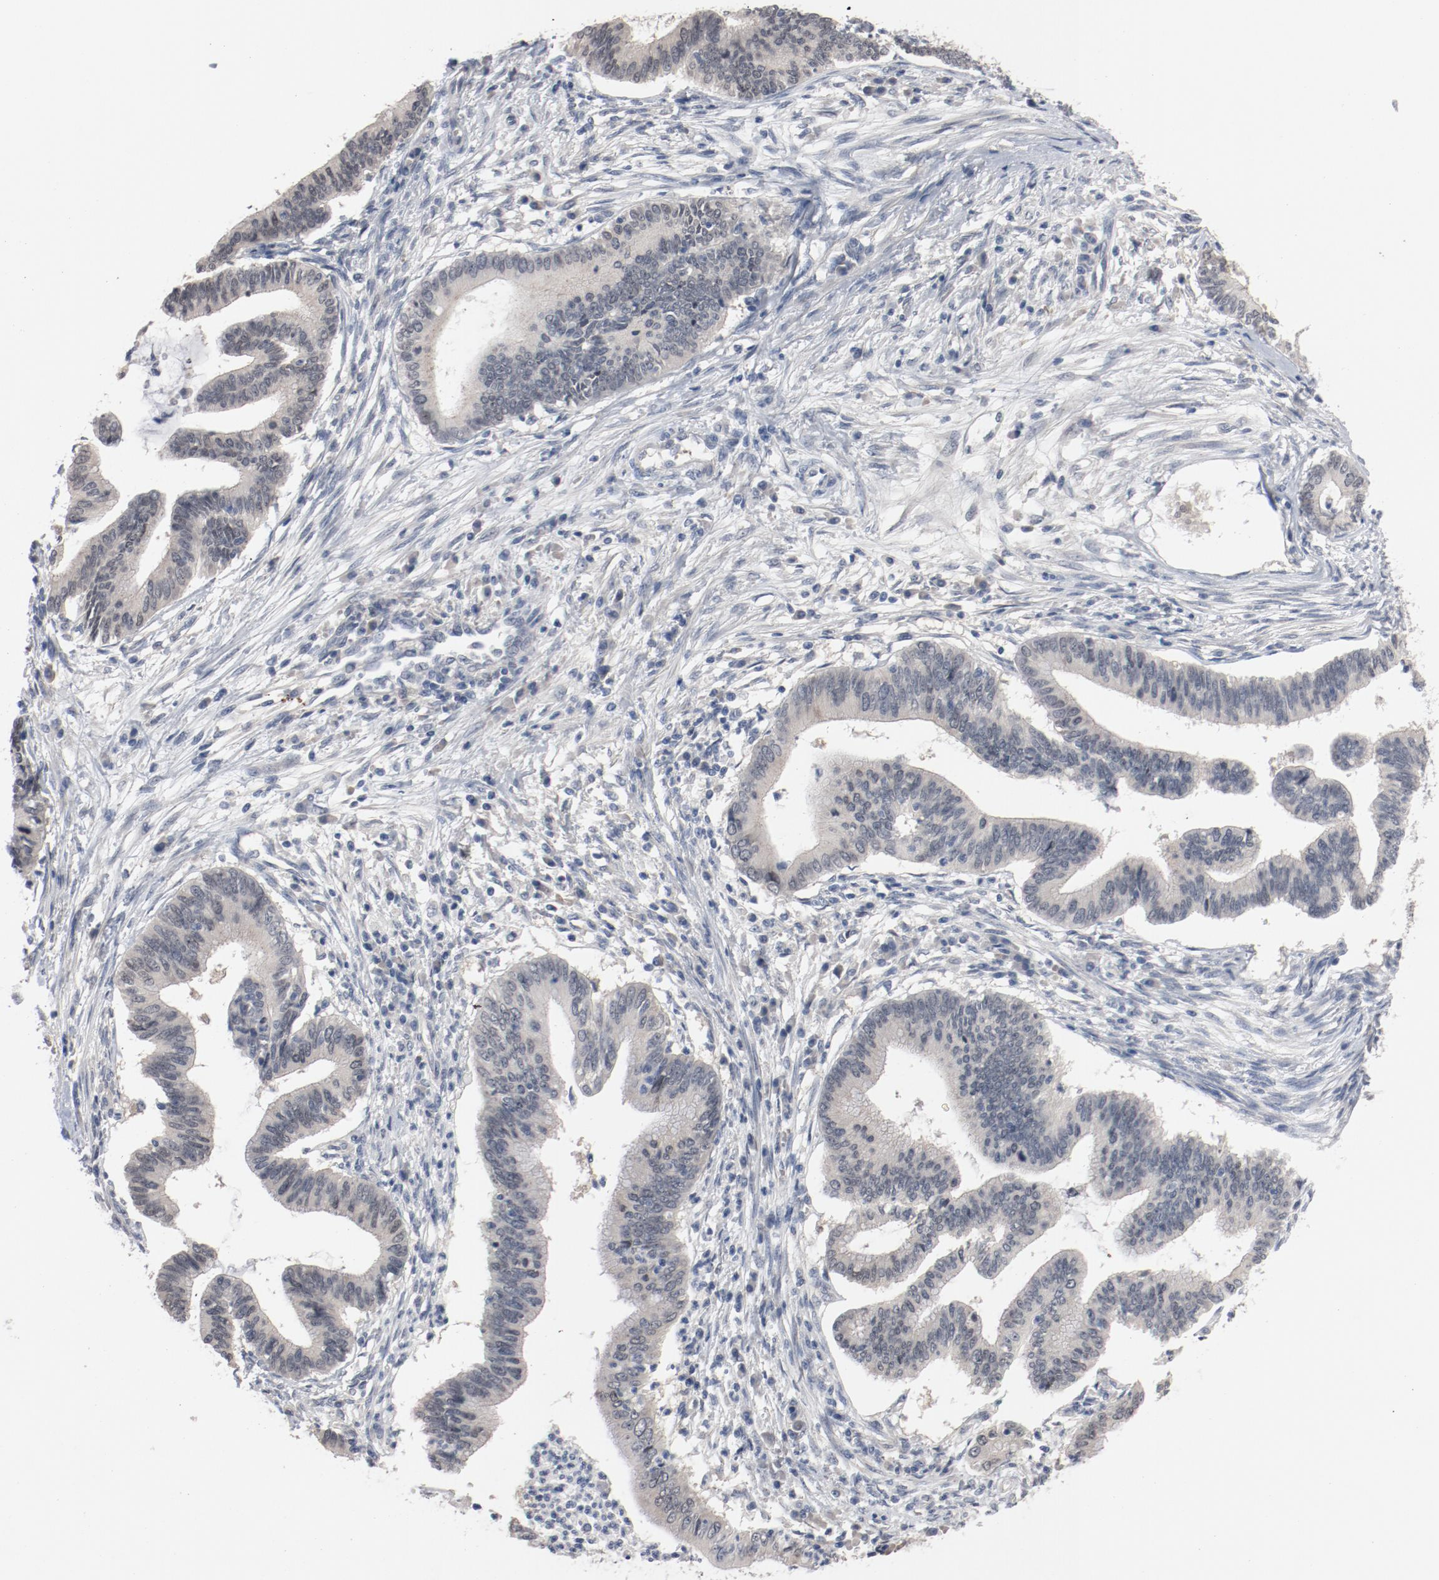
{"staining": {"intensity": "weak", "quantity": ">75%", "location": "cytoplasmic/membranous"}, "tissue": "cervical cancer", "cell_type": "Tumor cells", "image_type": "cancer", "snomed": [{"axis": "morphology", "description": "Adenocarcinoma, NOS"}, {"axis": "topography", "description": "Cervix"}], "caption": "Approximately >75% of tumor cells in human adenocarcinoma (cervical) reveal weak cytoplasmic/membranous protein expression as visualized by brown immunohistochemical staining.", "gene": "DNAL4", "patient": {"sex": "female", "age": 36}}